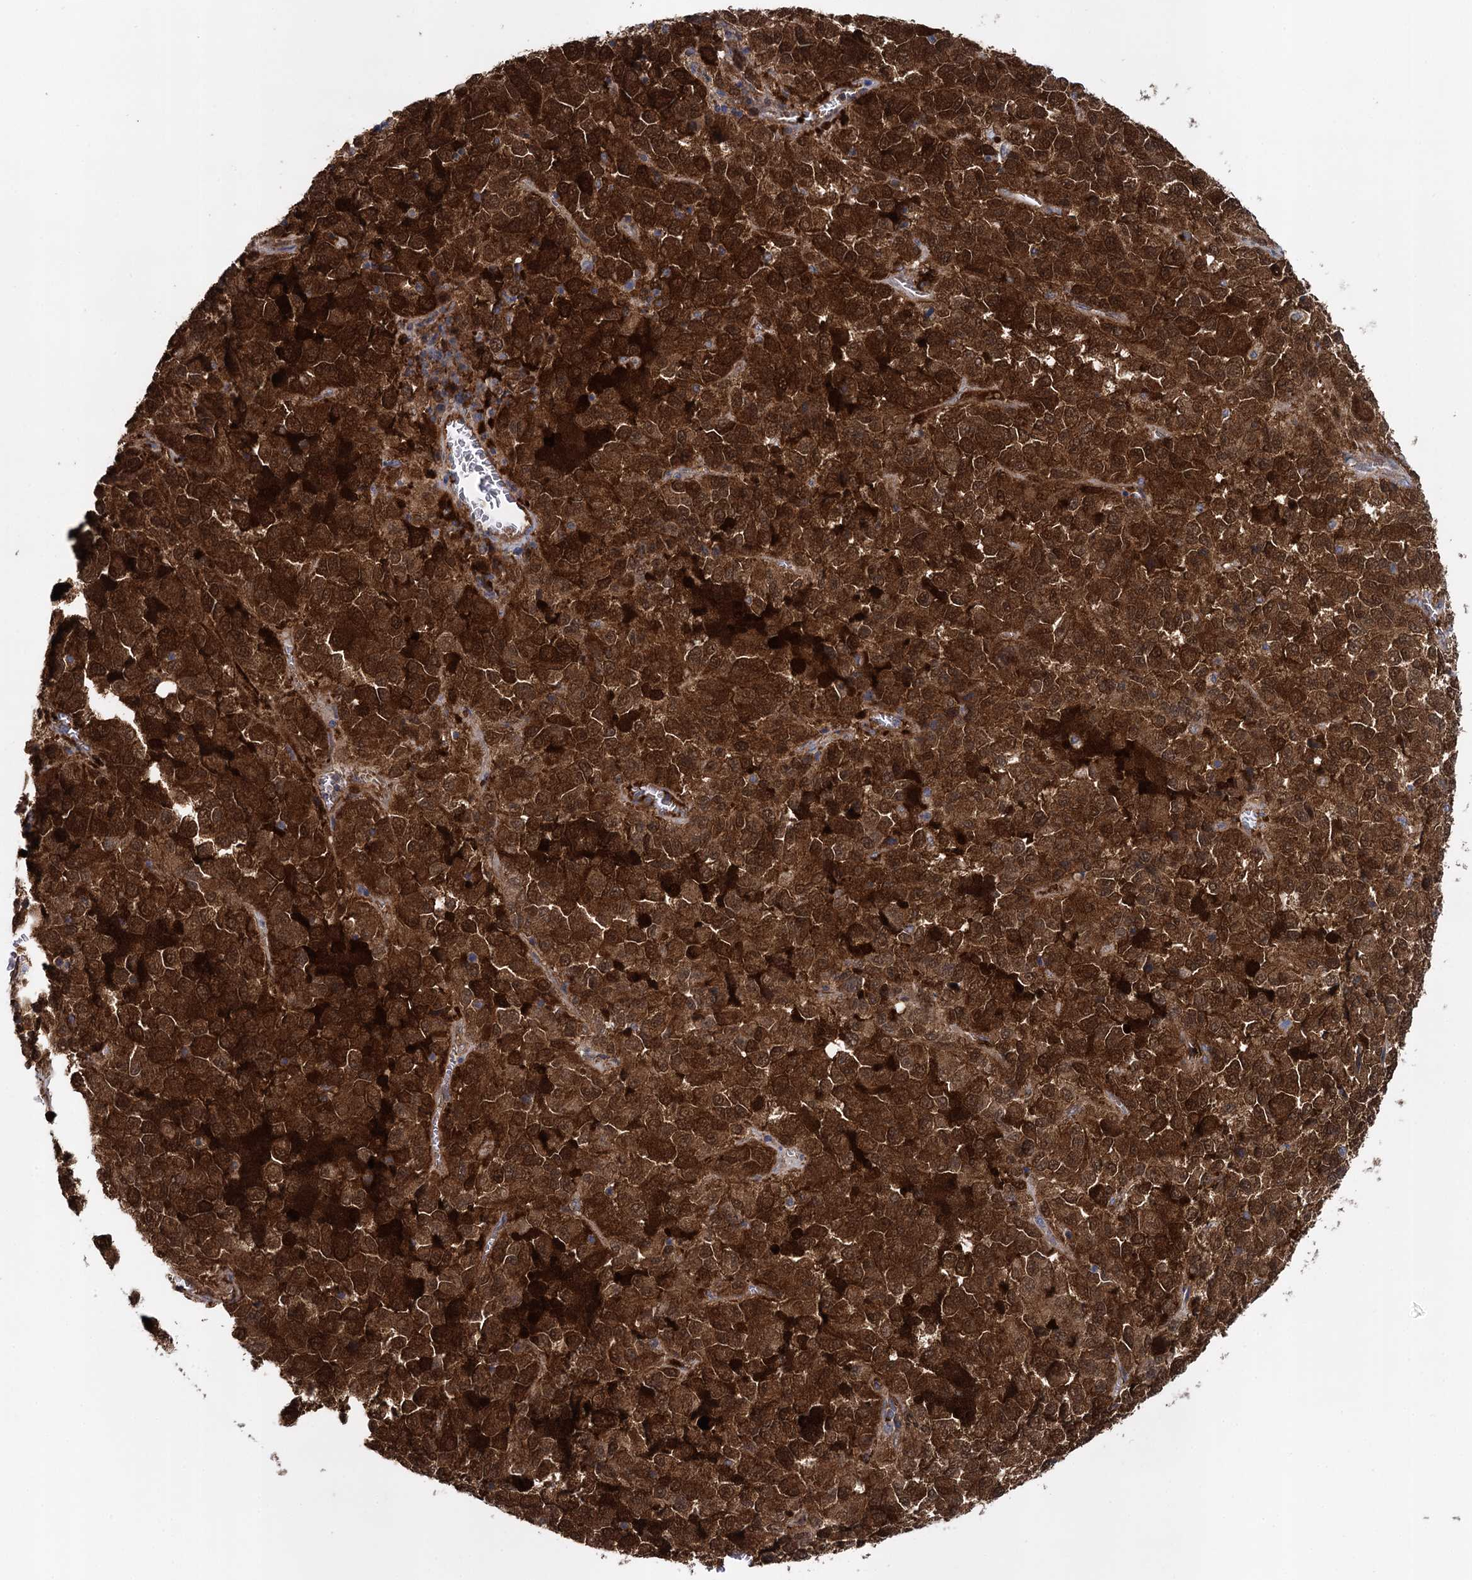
{"staining": {"intensity": "strong", "quantity": ">75%", "location": "cytoplasmic/membranous,nuclear"}, "tissue": "melanoma", "cell_type": "Tumor cells", "image_type": "cancer", "snomed": [{"axis": "morphology", "description": "Malignant melanoma, Metastatic site"}, {"axis": "topography", "description": "Lung"}], "caption": "IHC (DAB) staining of human malignant melanoma (metastatic site) demonstrates strong cytoplasmic/membranous and nuclear protein positivity in approximately >75% of tumor cells.", "gene": "GLO1", "patient": {"sex": "male", "age": 64}}